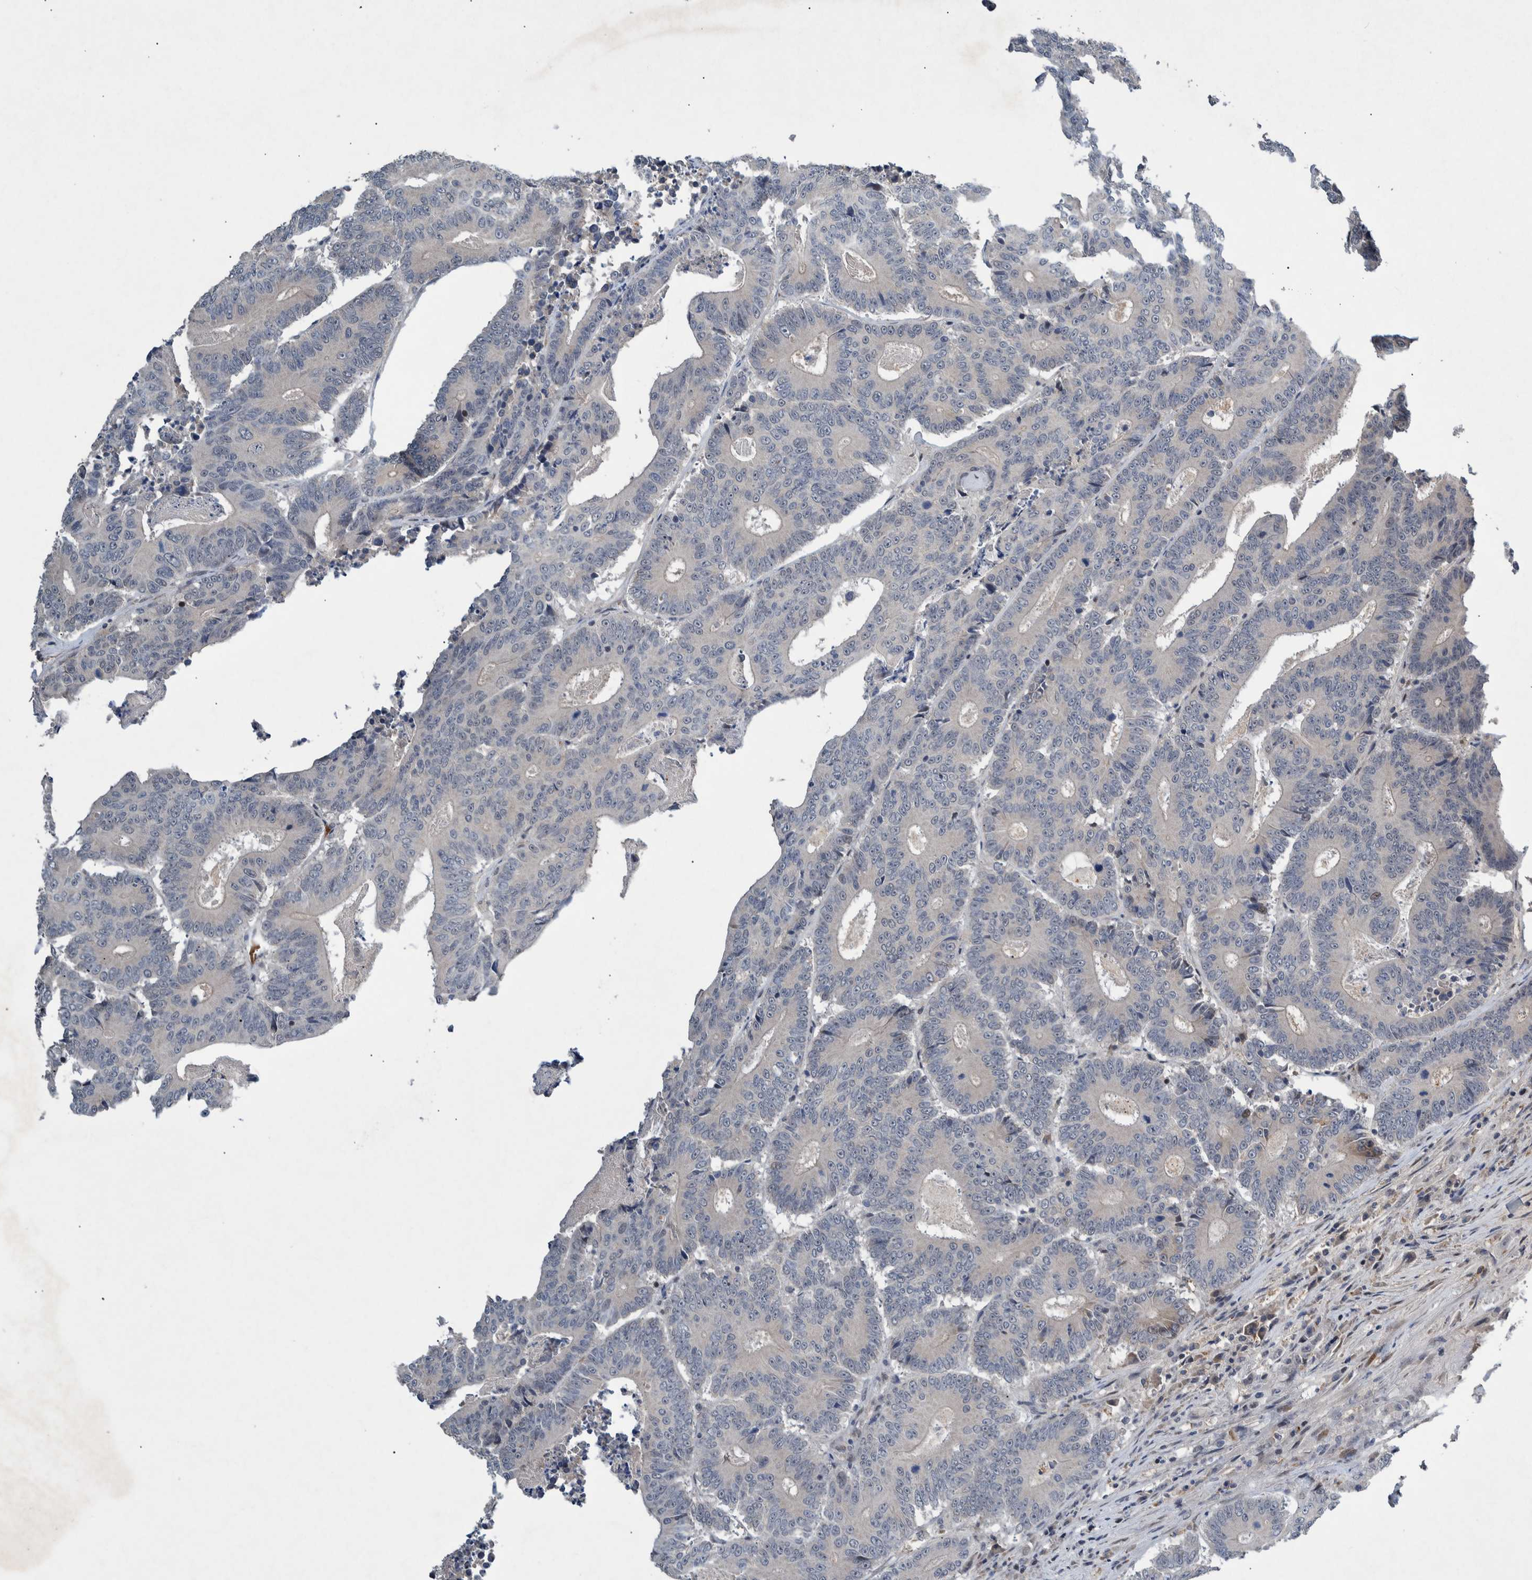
{"staining": {"intensity": "negative", "quantity": "none", "location": "none"}, "tissue": "colorectal cancer", "cell_type": "Tumor cells", "image_type": "cancer", "snomed": [{"axis": "morphology", "description": "Adenocarcinoma, NOS"}, {"axis": "topography", "description": "Colon"}], "caption": "Adenocarcinoma (colorectal) was stained to show a protein in brown. There is no significant expression in tumor cells. (DAB immunohistochemistry (IHC) visualized using brightfield microscopy, high magnification).", "gene": "ESRP1", "patient": {"sex": "male", "age": 83}}